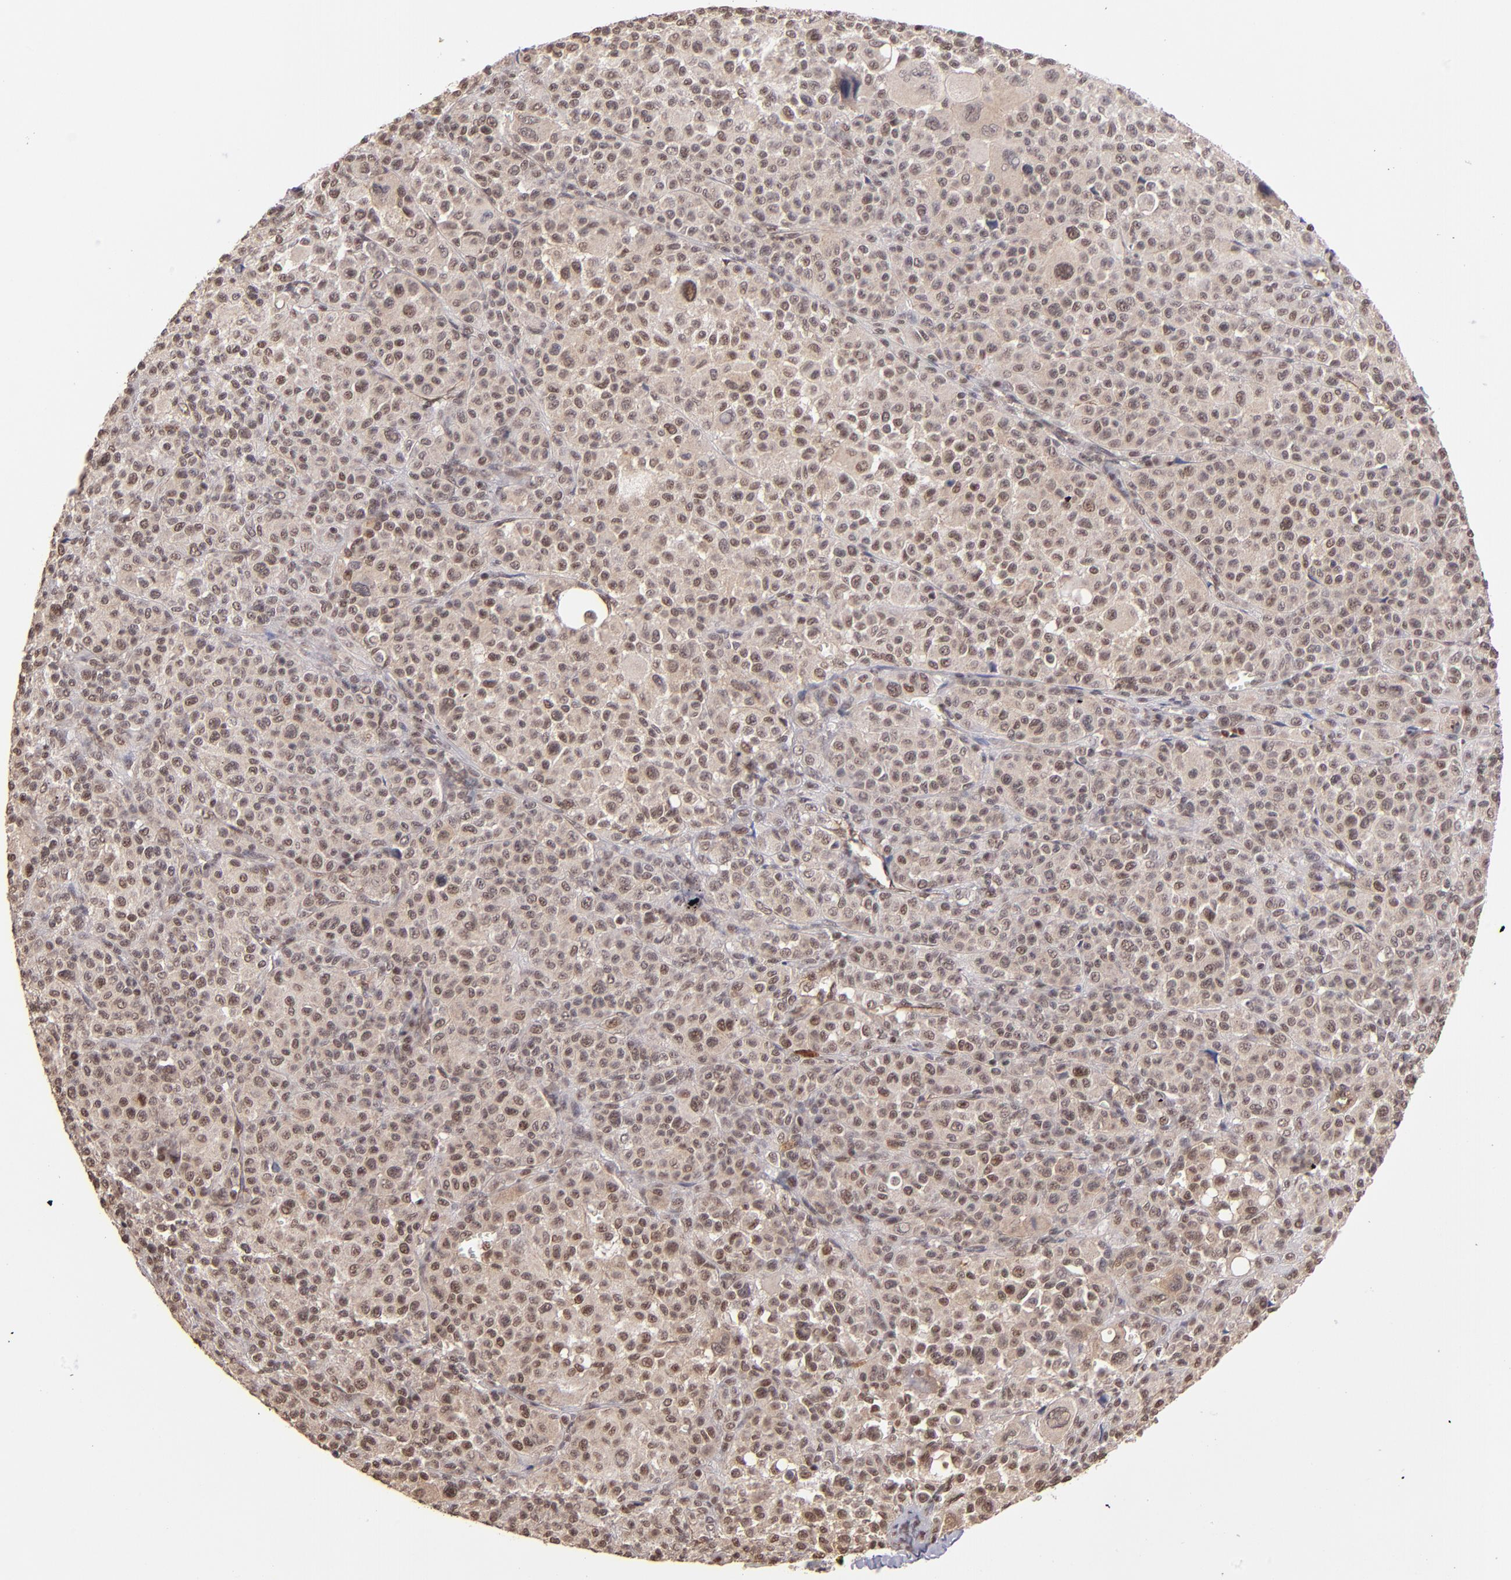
{"staining": {"intensity": "moderate", "quantity": "<25%", "location": "nuclear"}, "tissue": "melanoma", "cell_type": "Tumor cells", "image_type": "cancer", "snomed": [{"axis": "morphology", "description": "Malignant melanoma, Metastatic site"}, {"axis": "topography", "description": "Skin"}], "caption": "Protein staining of melanoma tissue demonstrates moderate nuclear positivity in approximately <25% of tumor cells.", "gene": "TERF2", "patient": {"sex": "female", "age": 74}}